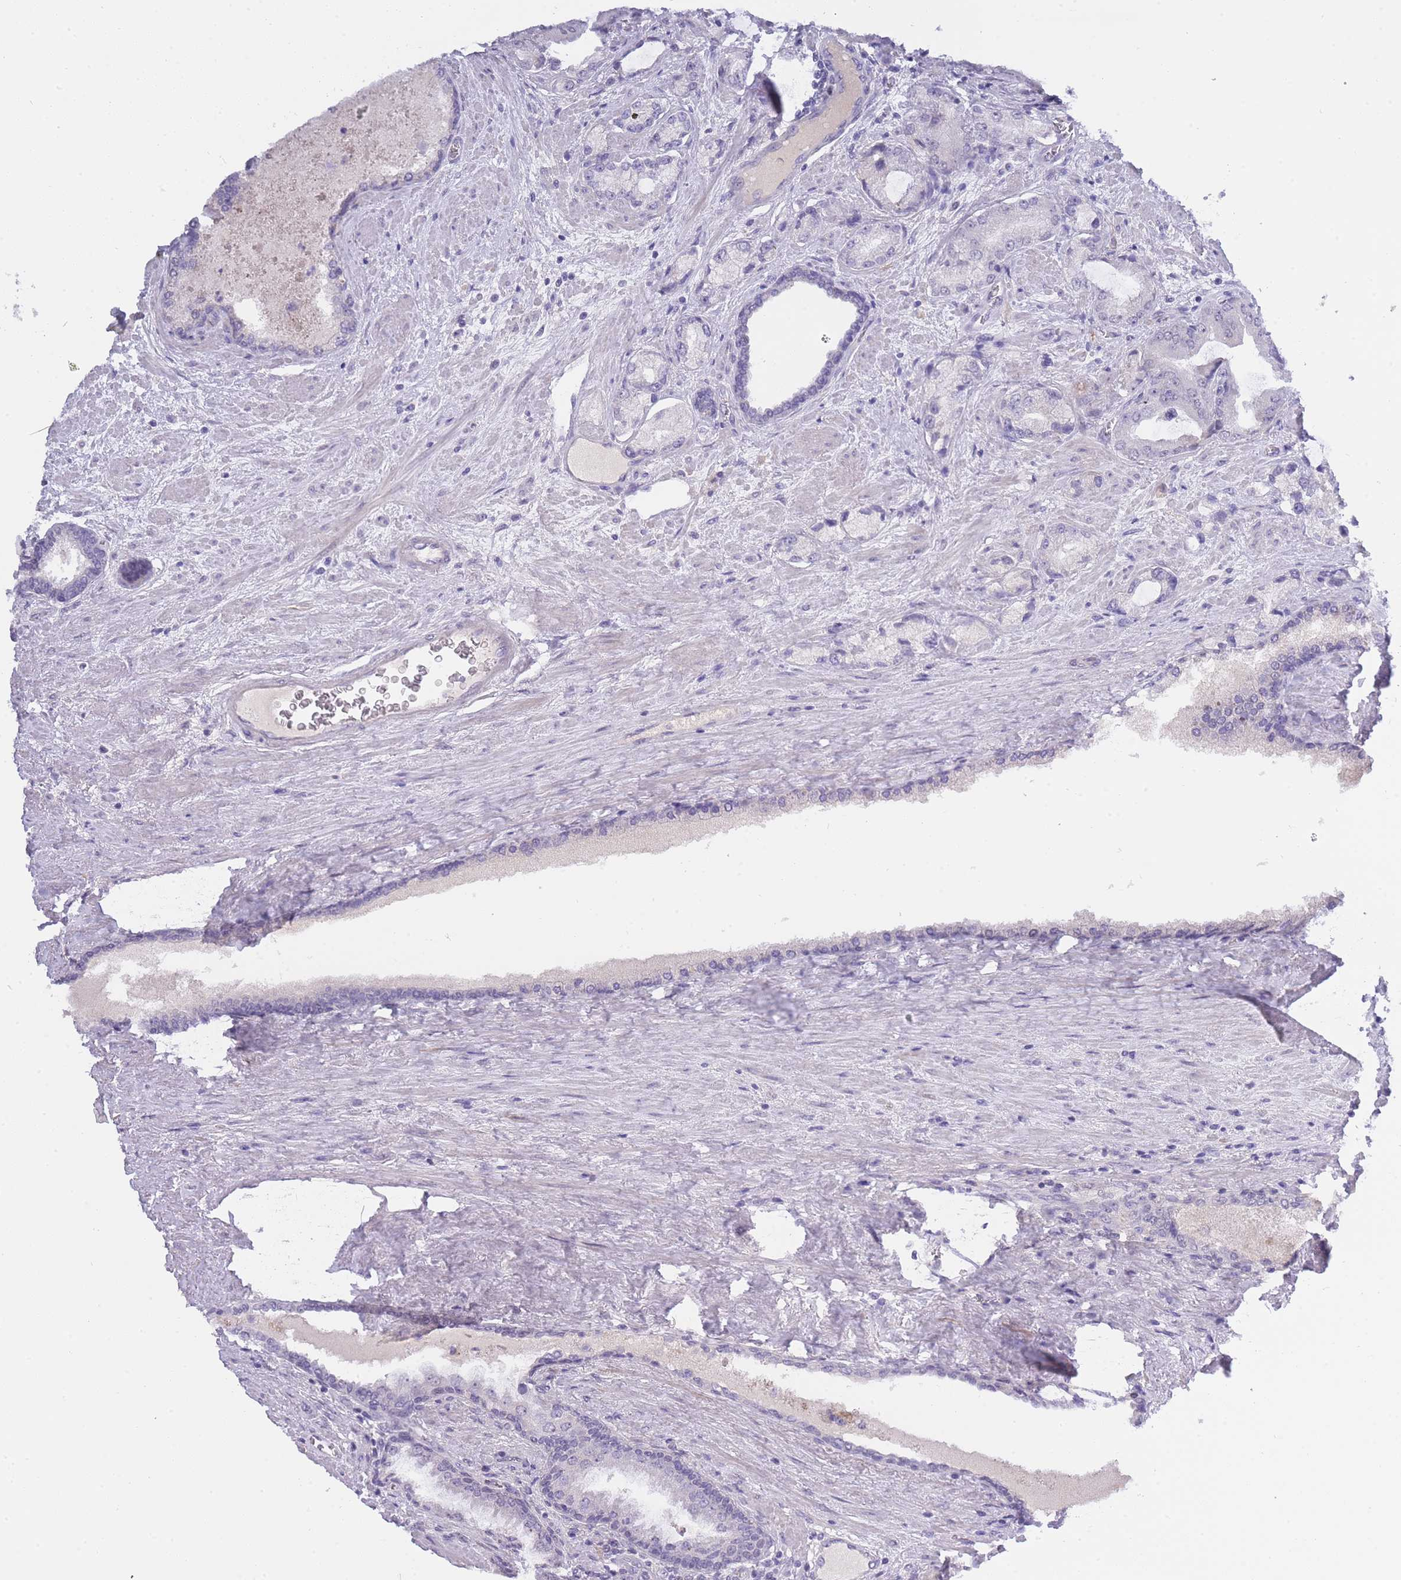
{"staining": {"intensity": "negative", "quantity": "none", "location": "none"}, "tissue": "prostate cancer", "cell_type": "Tumor cells", "image_type": "cancer", "snomed": [{"axis": "morphology", "description": "Adenocarcinoma, High grade"}, {"axis": "topography", "description": "Prostate"}], "caption": "Immunohistochemical staining of prostate cancer (adenocarcinoma (high-grade)) exhibits no significant positivity in tumor cells.", "gene": "PRR23B", "patient": {"sex": "male", "age": 68}}